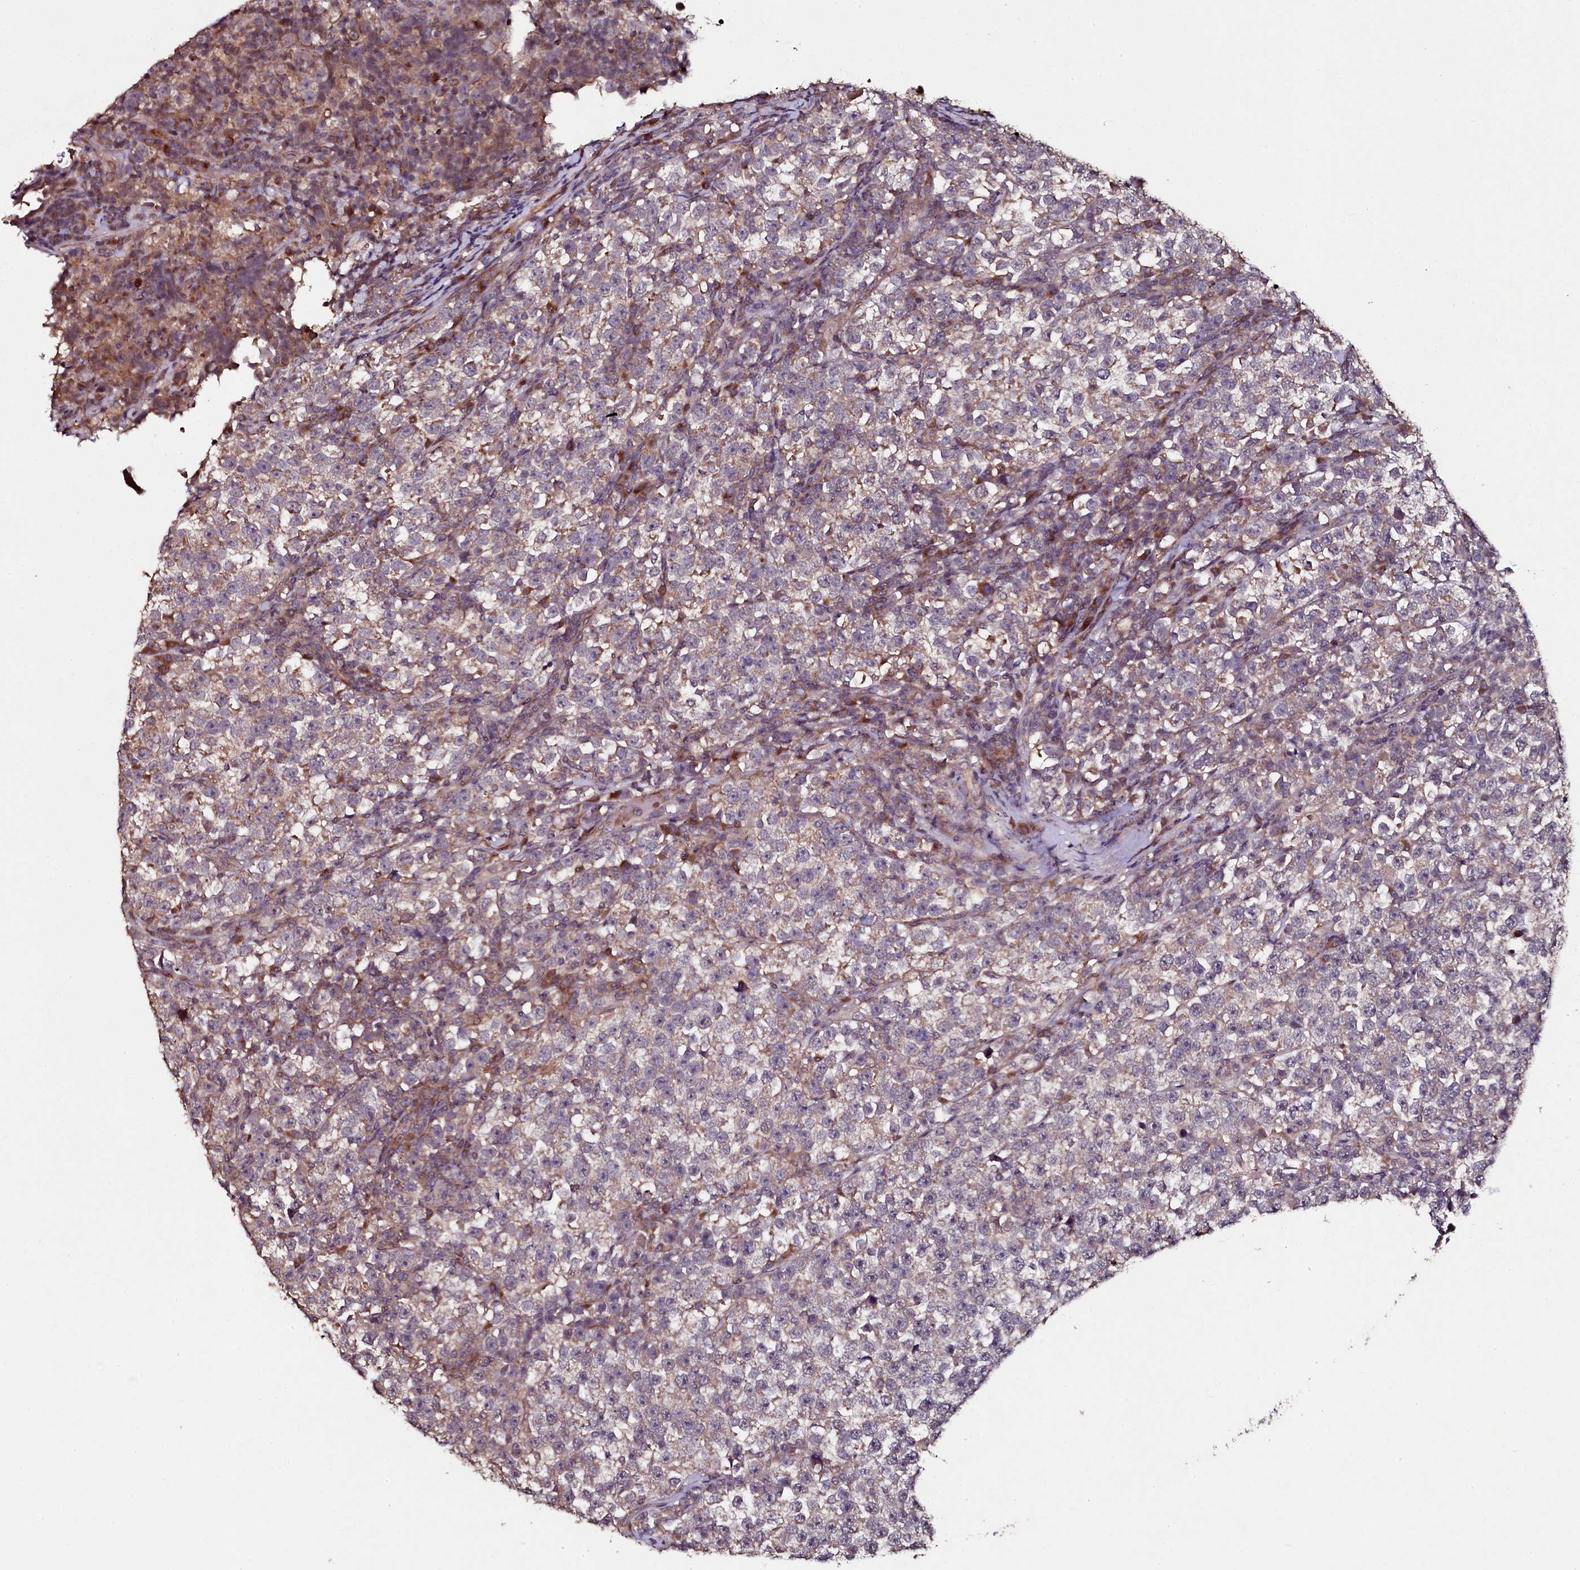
{"staining": {"intensity": "weak", "quantity": "25%-75%", "location": "cytoplasmic/membranous"}, "tissue": "testis cancer", "cell_type": "Tumor cells", "image_type": "cancer", "snomed": [{"axis": "morphology", "description": "Normal tissue, NOS"}, {"axis": "morphology", "description": "Seminoma, NOS"}, {"axis": "topography", "description": "Testis"}], "caption": "Testis cancer tissue shows weak cytoplasmic/membranous positivity in approximately 25%-75% of tumor cells Ihc stains the protein in brown and the nuclei are stained blue.", "gene": "SEC24C", "patient": {"sex": "male", "age": 43}}